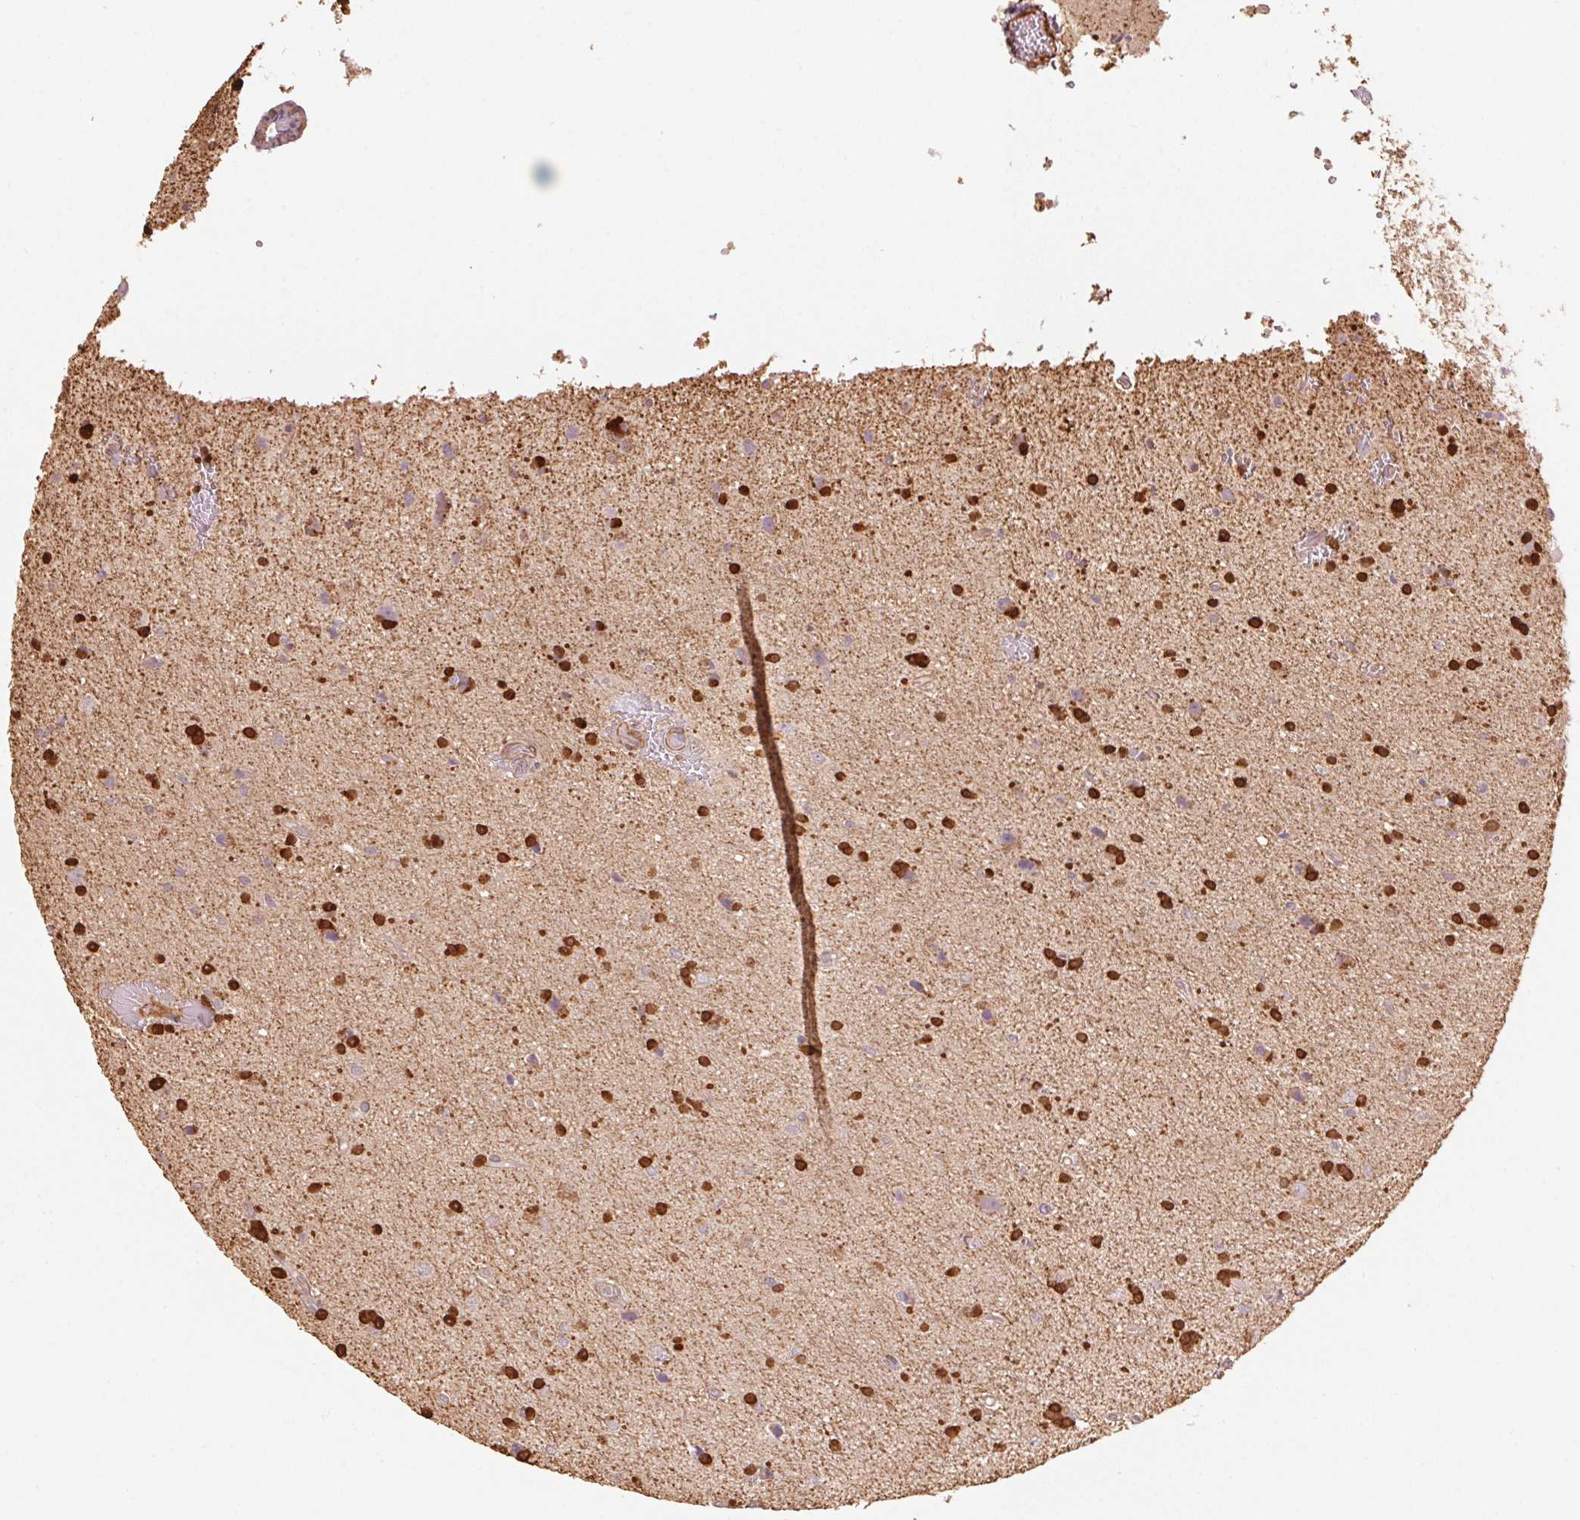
{"staining": {"intensity": "strong", "quantity": "<25%", "location": "cytoplasmic/membranous,nuclear"}, "tissue": "glioma", "cell_type": "Tumor cells", "image_type": "cancer", "snomed": [{"axis": "morphology", "description": "Glioma, malignant, High grade"}, {"axis": "topography", "description": "Cerebral cortex"}], "caption": "Strong cytoplasmic/membranous and nuclear protein positivity is seen in approximately <25% of tumor cells in glioma.", "gene": "QDPR", "patient": {"sex": "male", "age": 70}}